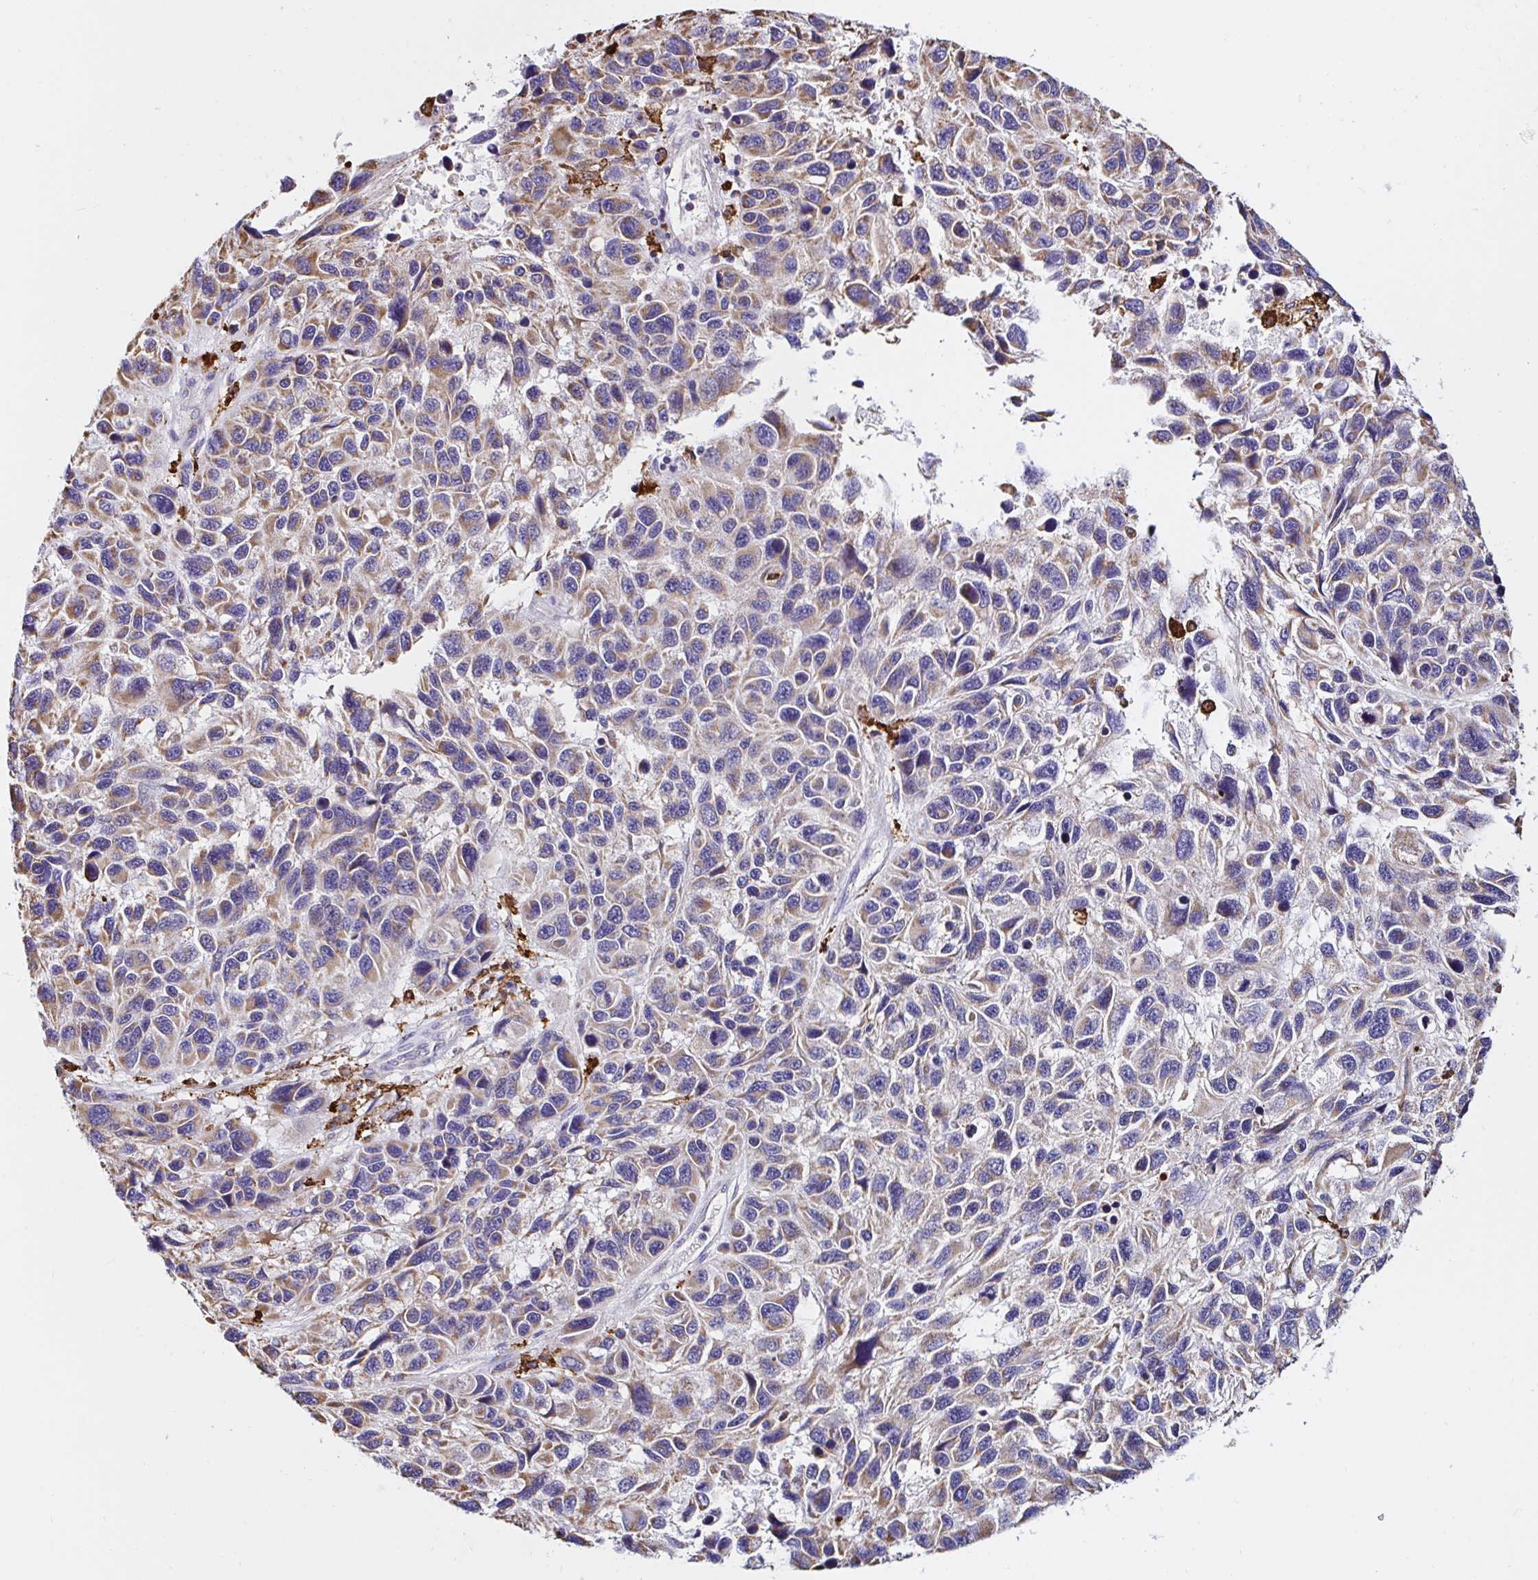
{"staining": {"intensity": "moderate", "quantity": "25%-75%", "location": "cytoplasmic/membranous"}, "tissue": "melanoma", "cell_type": "Tumor cells", "image_type": "cancer", "snomed": [{"axis": "morphology", "description": "Malignant melanoma, NOS"}, {"axis": "topography", "description": "Skin"}], "caption": "A brown stain labels moderate cytoplasmic/membranous expression of a protein in melanoma tumor cells.", "gene": "MSR1", "patient": {"sex": "male", "age": 53}}